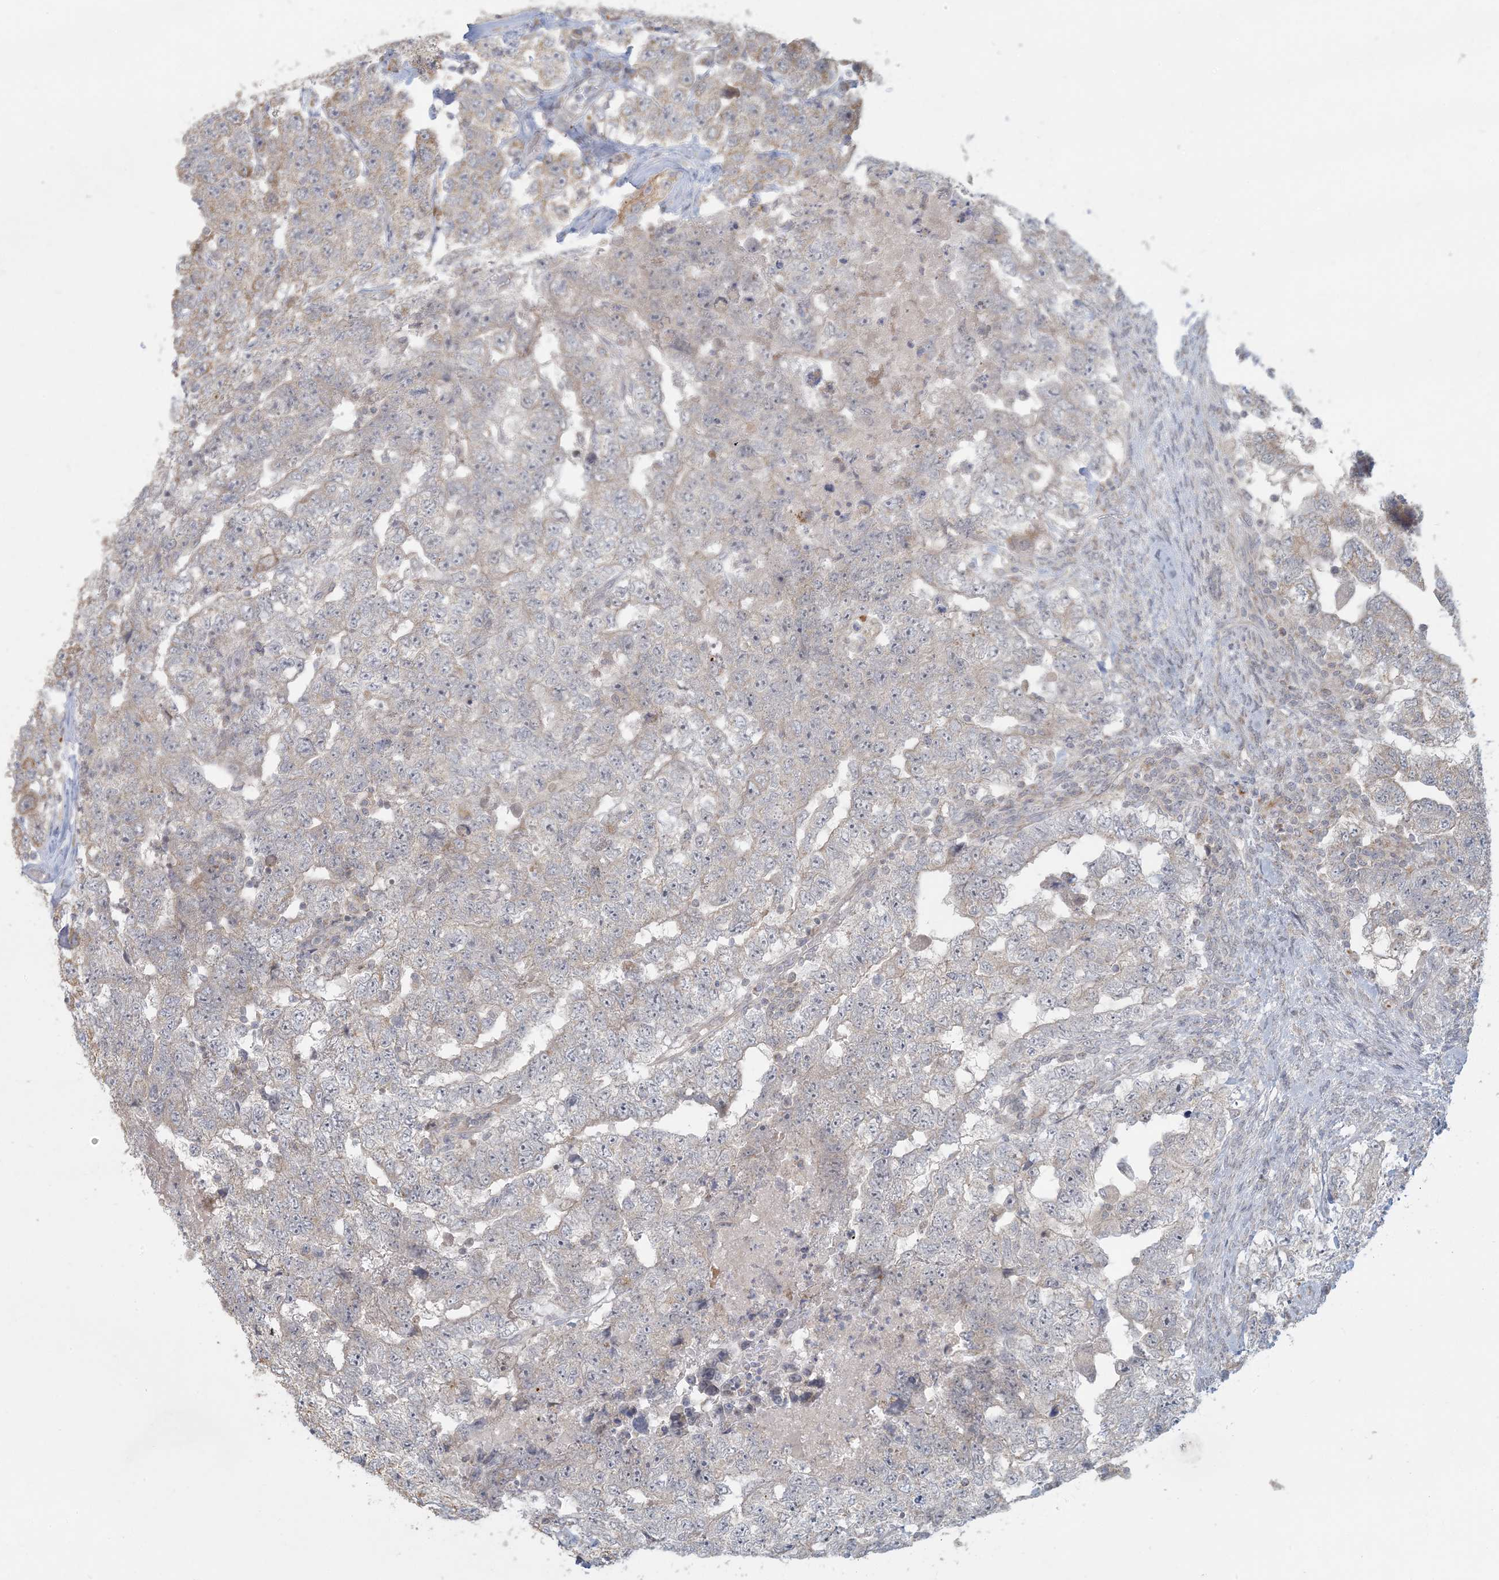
{"staining": {"intensity": "negative", "quantity": "none", "location": "none"}, "tissue": "testis cancer", "cell_type": "Tumor cells", "image_type": "cancer", "snomed": [{"axis": "morphology", "description": "Carcinoma, Embryonal, NOS"}, {"axis": "topography", "description": "Testis"}], "caption": "High magnification brightfield microscopy of testis cancer stained with DAB (brown) and counterstained with hematoxylin (blue): tumor cells show no significant staining. (Brightfield microscopy of DAB (3,3'-diaminobenzidine) immunohistochemistry at high magnification).", "gene": "MCAT", "patient": {"sex": "male", "age": 36}}